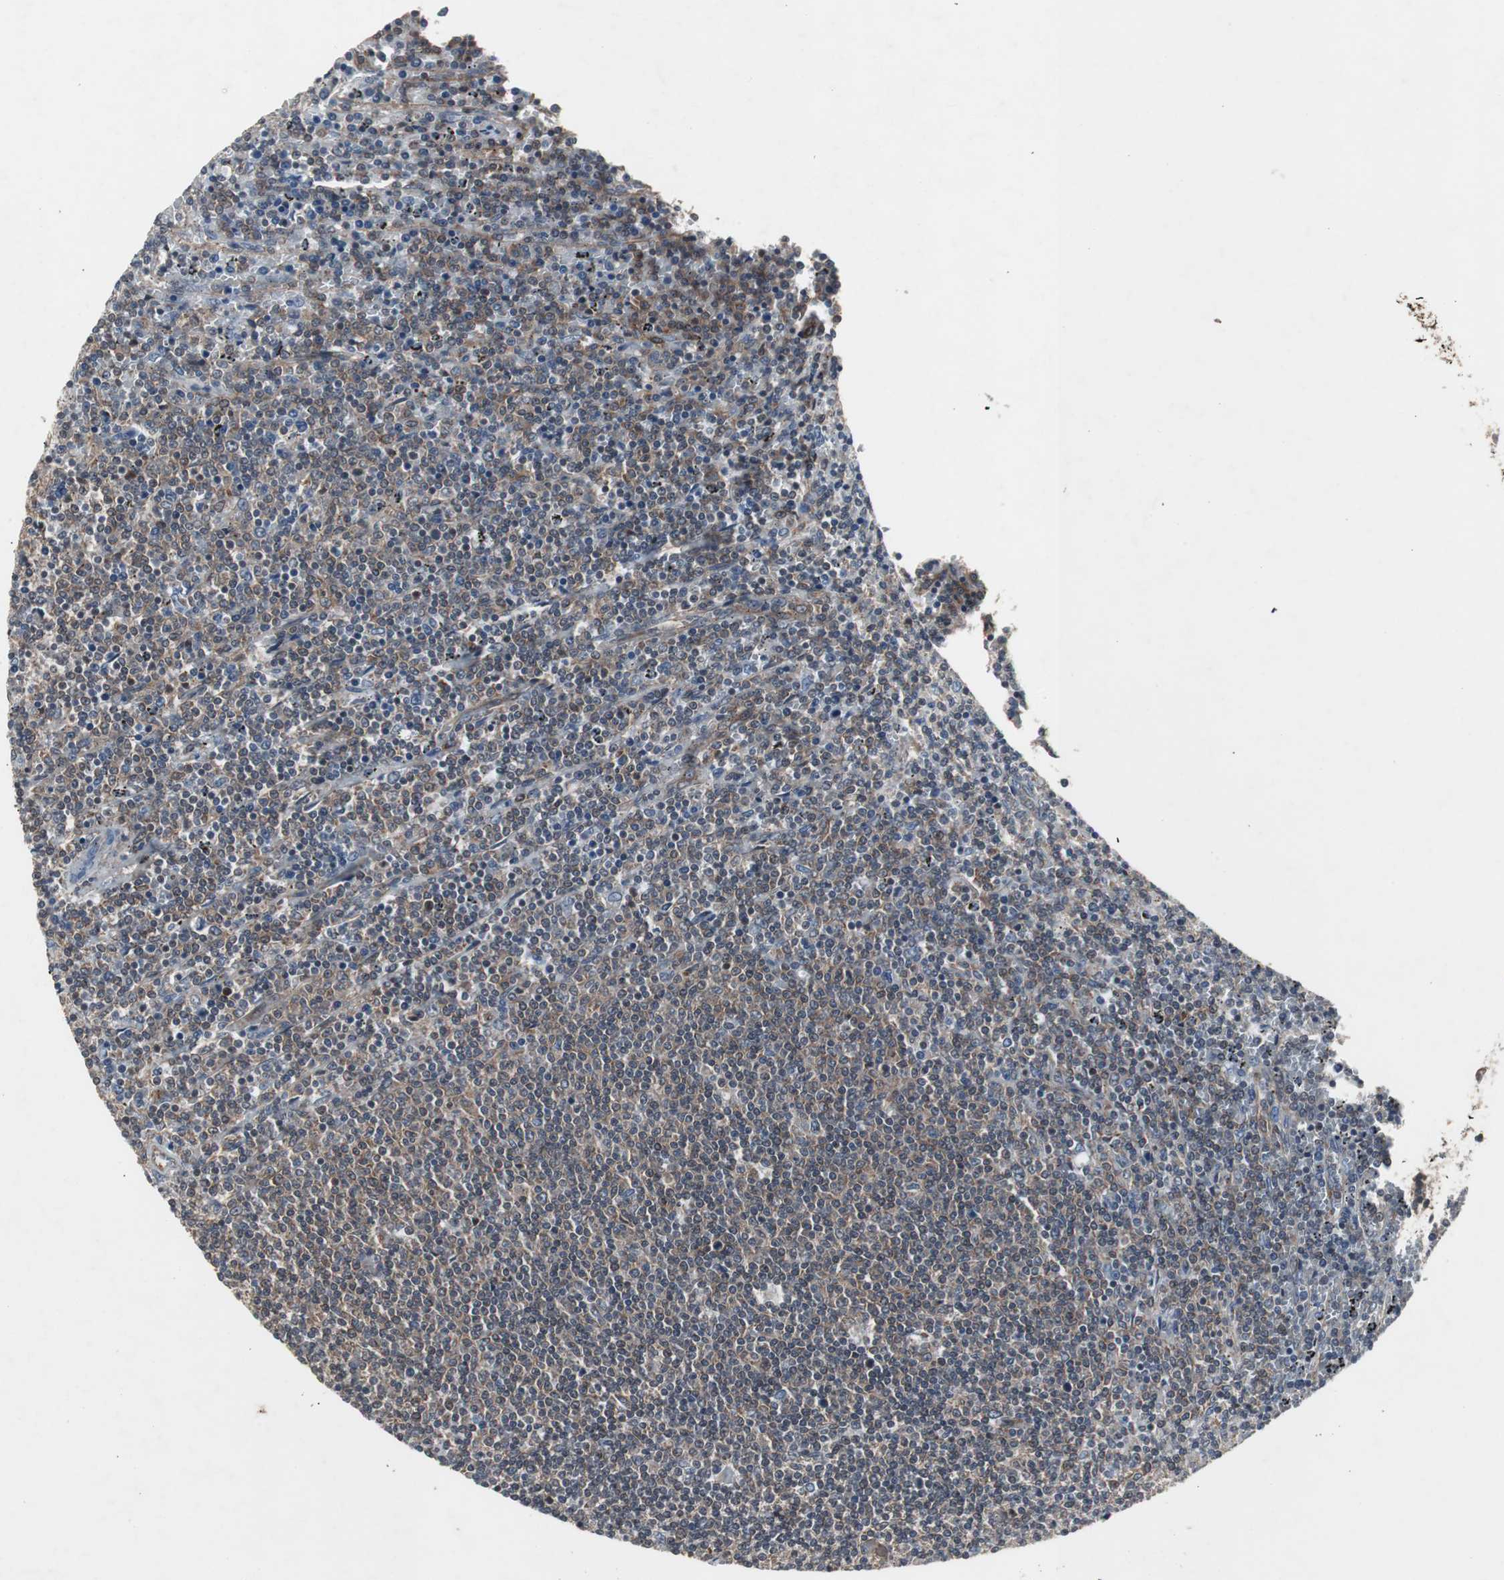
{"staining": {"intensity": "weak", "quantity": ">75%", "location": "cytoplasmic/membranous"}, "tissue": "lymphoma", "cell_type": "Tumor cells", "image_type": "cancer", "snomed": [{"axis": "morphology", "description": "Malignant lymphoma, non-Hodgkin's type, Low grade"}, {"axis": "topography", "description": "Spleen"}], "caption": "Protein expression analysis of lymphoma demonstrates weak cytoplasmic/membranous staining in approximately >75% of tumor cells. Ihc stains the protein in brown and the nuclei are stained blue.", "gene": "ATP2B2", "patient": {"sex": "female", "age": 50}}